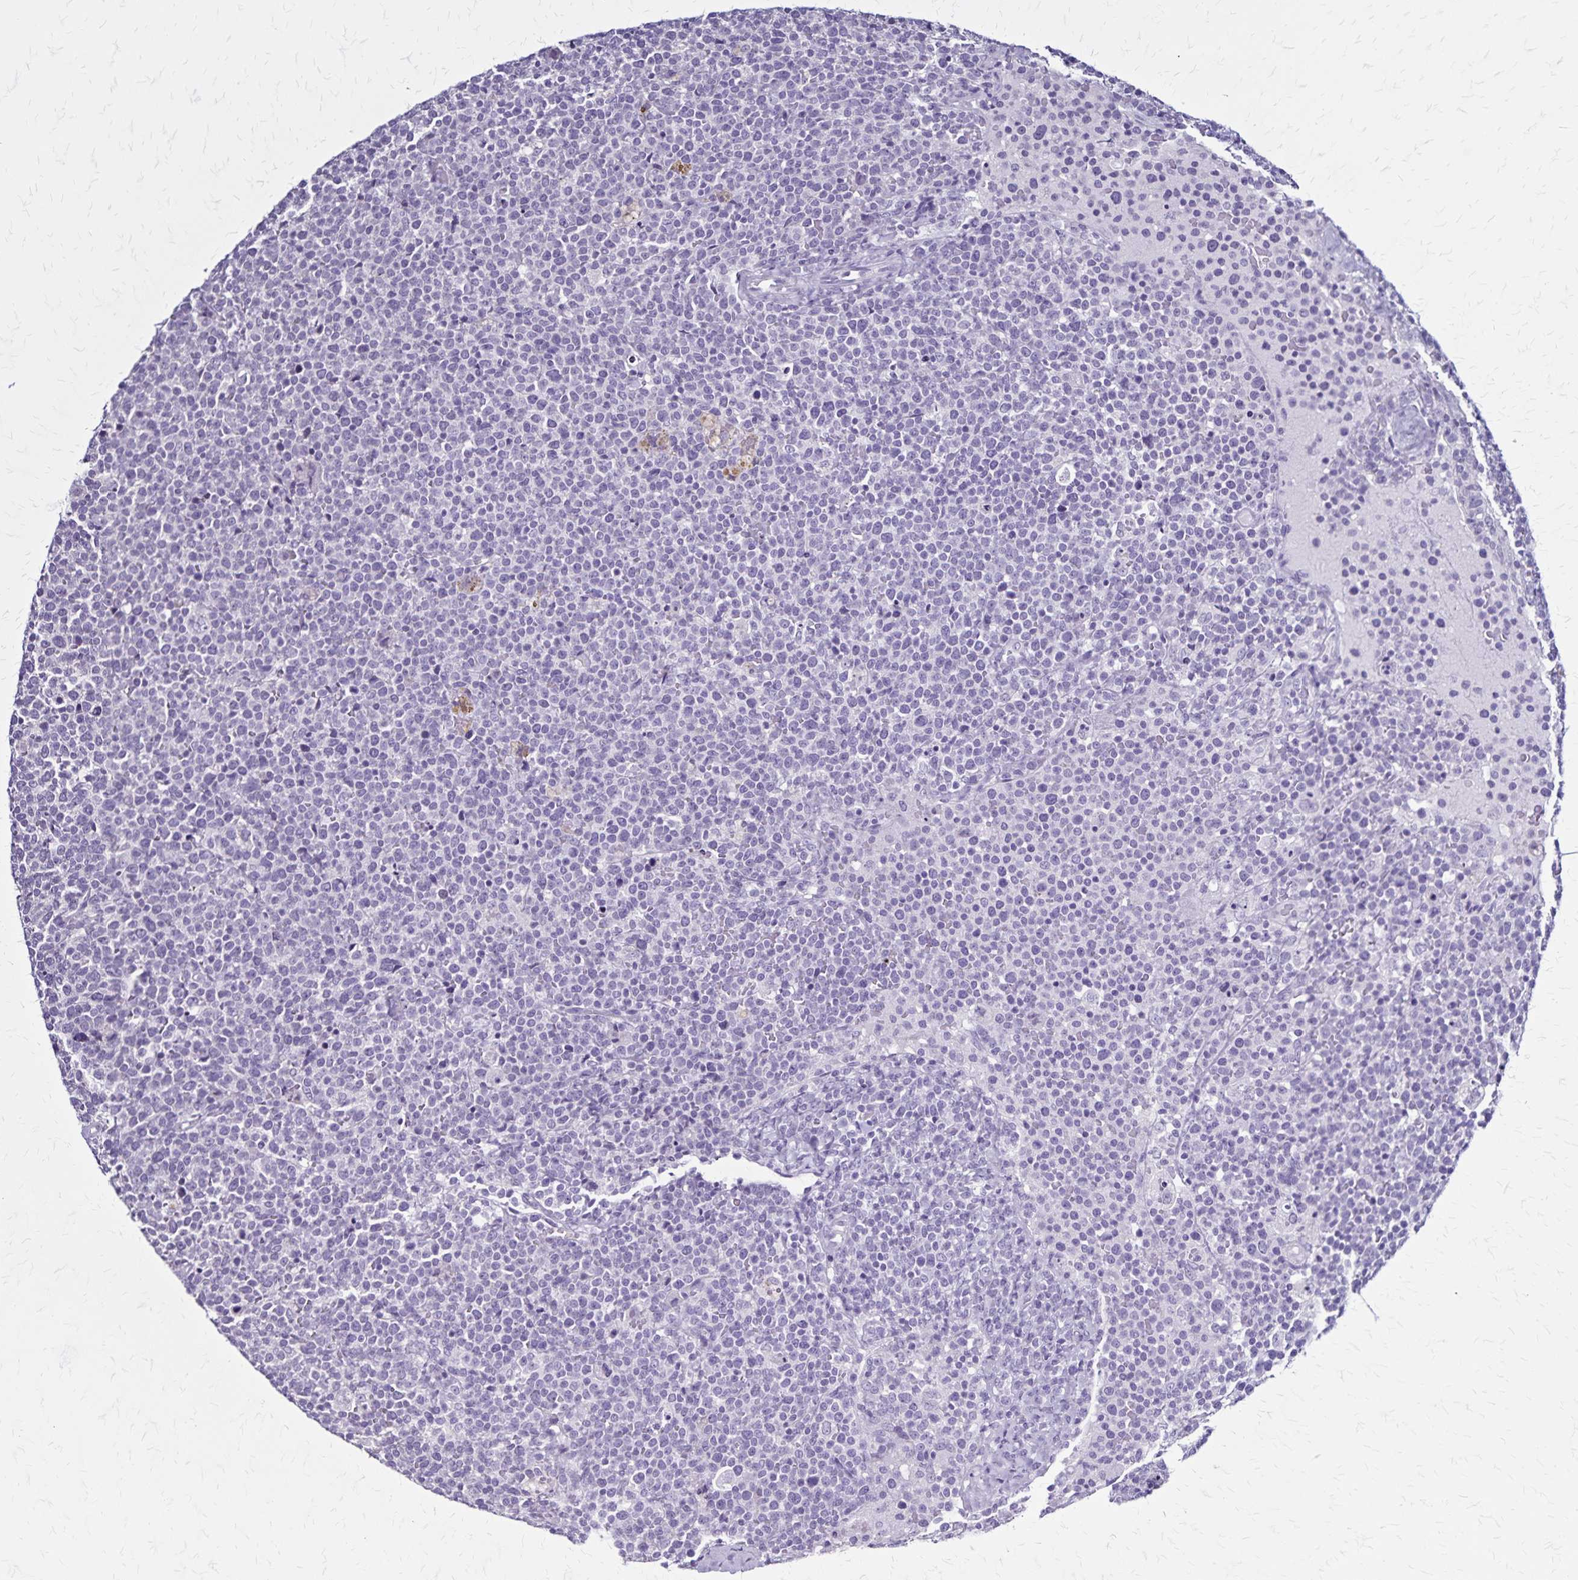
{"staining": {"intensity": "negative", "quantity": "none", "location": "none"}, "tissue": "lymphoma", "cell_type": "Tumor cells", "image_type": "cancer", "snomed": [{"axis": "morphology", "description": "Malignant lymphoma, non-Hodgkin's type, High grade"}, {"axis": "topography", "description": "Lymph node"}], "caption": "Photomicrograph shows no significant protein expression in tumor cells of malignant lymphoma, non-Hodgkin's type (high-grade).", "gene": "PLXNA4", "patient": {"sex": "male", "age": 61}}